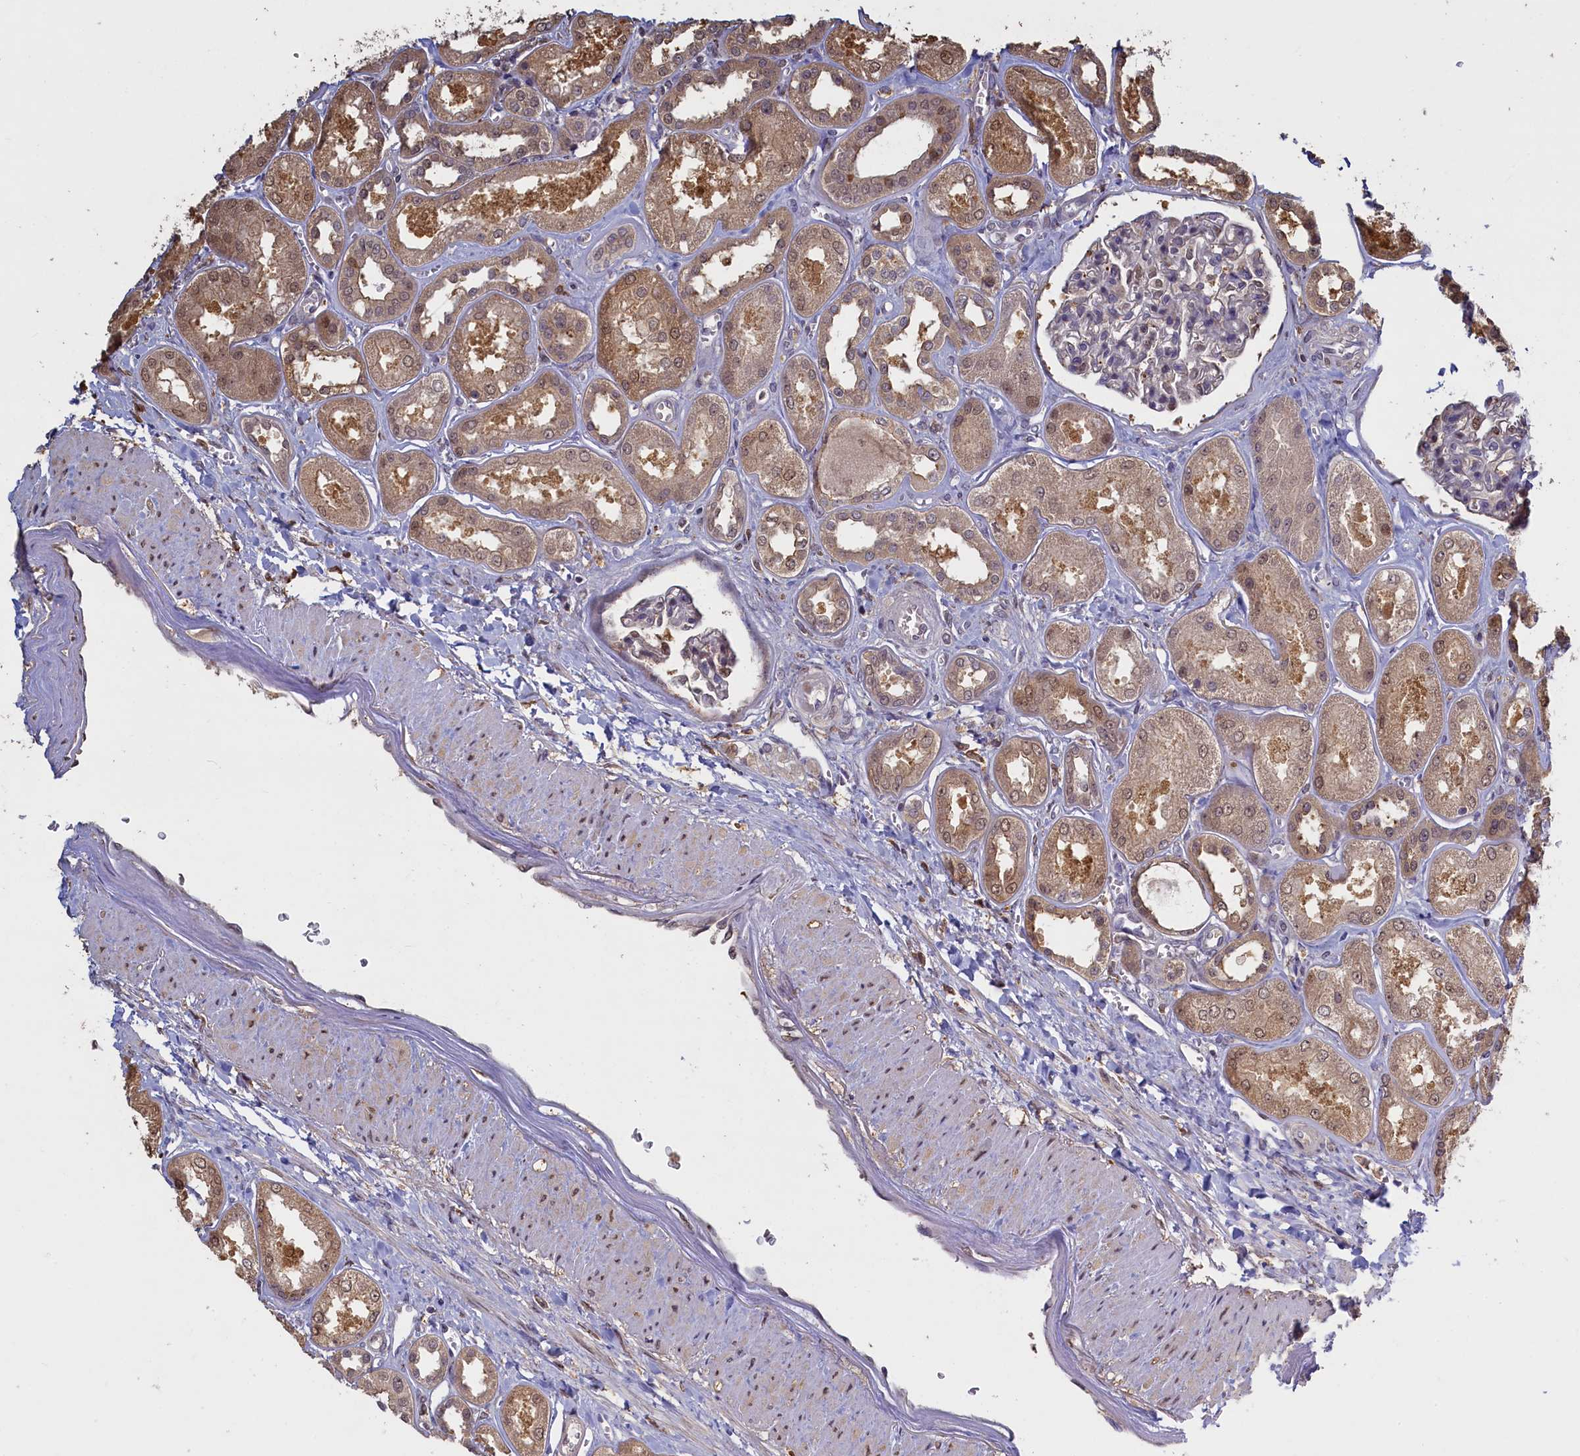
{"staining": {"intensity": "negative", "quantity": "none", "location": "none"}, "tissue": "kidney", "cell_type": "Cells in glomeruli", "image_type": "normal", "snomed": [{"axis": "morphology", "description": "Normal tissue, NOS"}, {"axis": "morphology", "description": "Adenocarcinoma, NOS"}, {"axis": "topography", "description": "Kidney"}], "caption": "High power microscopy image of an immunohistochemistry (IHC) image of normal kidney, revealing no significant staining in cells in glomeruli. Nuclei are stained in blue.", "gene": "UCHL3", "patient": {"sex": "female", "age": 68}}